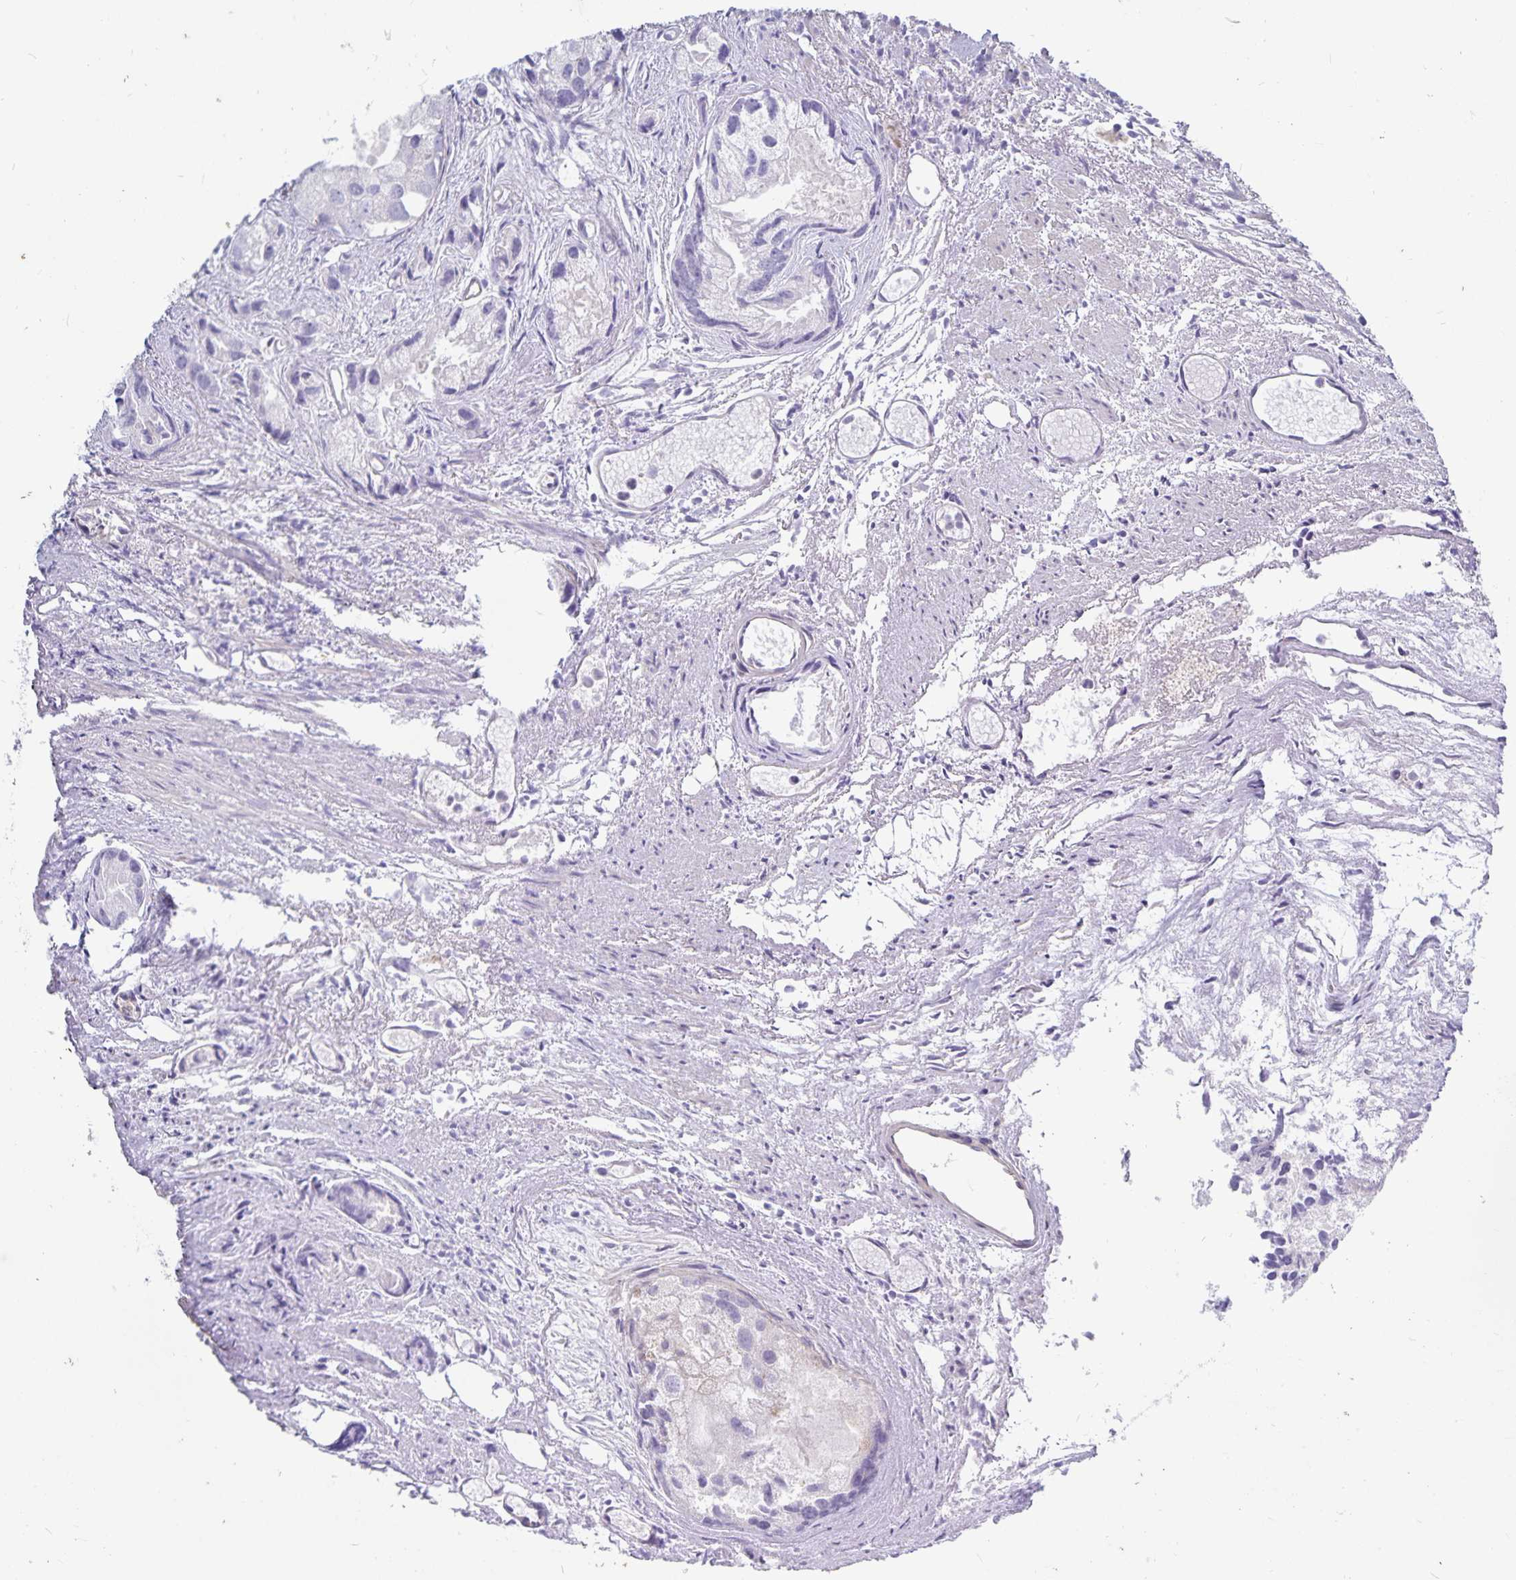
{"staining": {"intensity": "negative", "quantity": "none", "location": "none"}, "tissue": "prostate cancer", "cell_type": "Tumor cells", "image_type": "cancer", "snomed": [{"axis": "morphology", "description": "Adenocarcinoma, High grade"}, {"axis": "topography", "description": "Prostate"}], "caption": "High magnification brightfield microscopy of prostate adenocarcinoma (high-grade) stained with DAB (3,3'-diaminobenzidine) (brown) and counterstained with hematoxylin (blue): tumor cells show no significant staining.", "gene": "CDKN2B", "patient": {"sex": "male", "age": 84}}